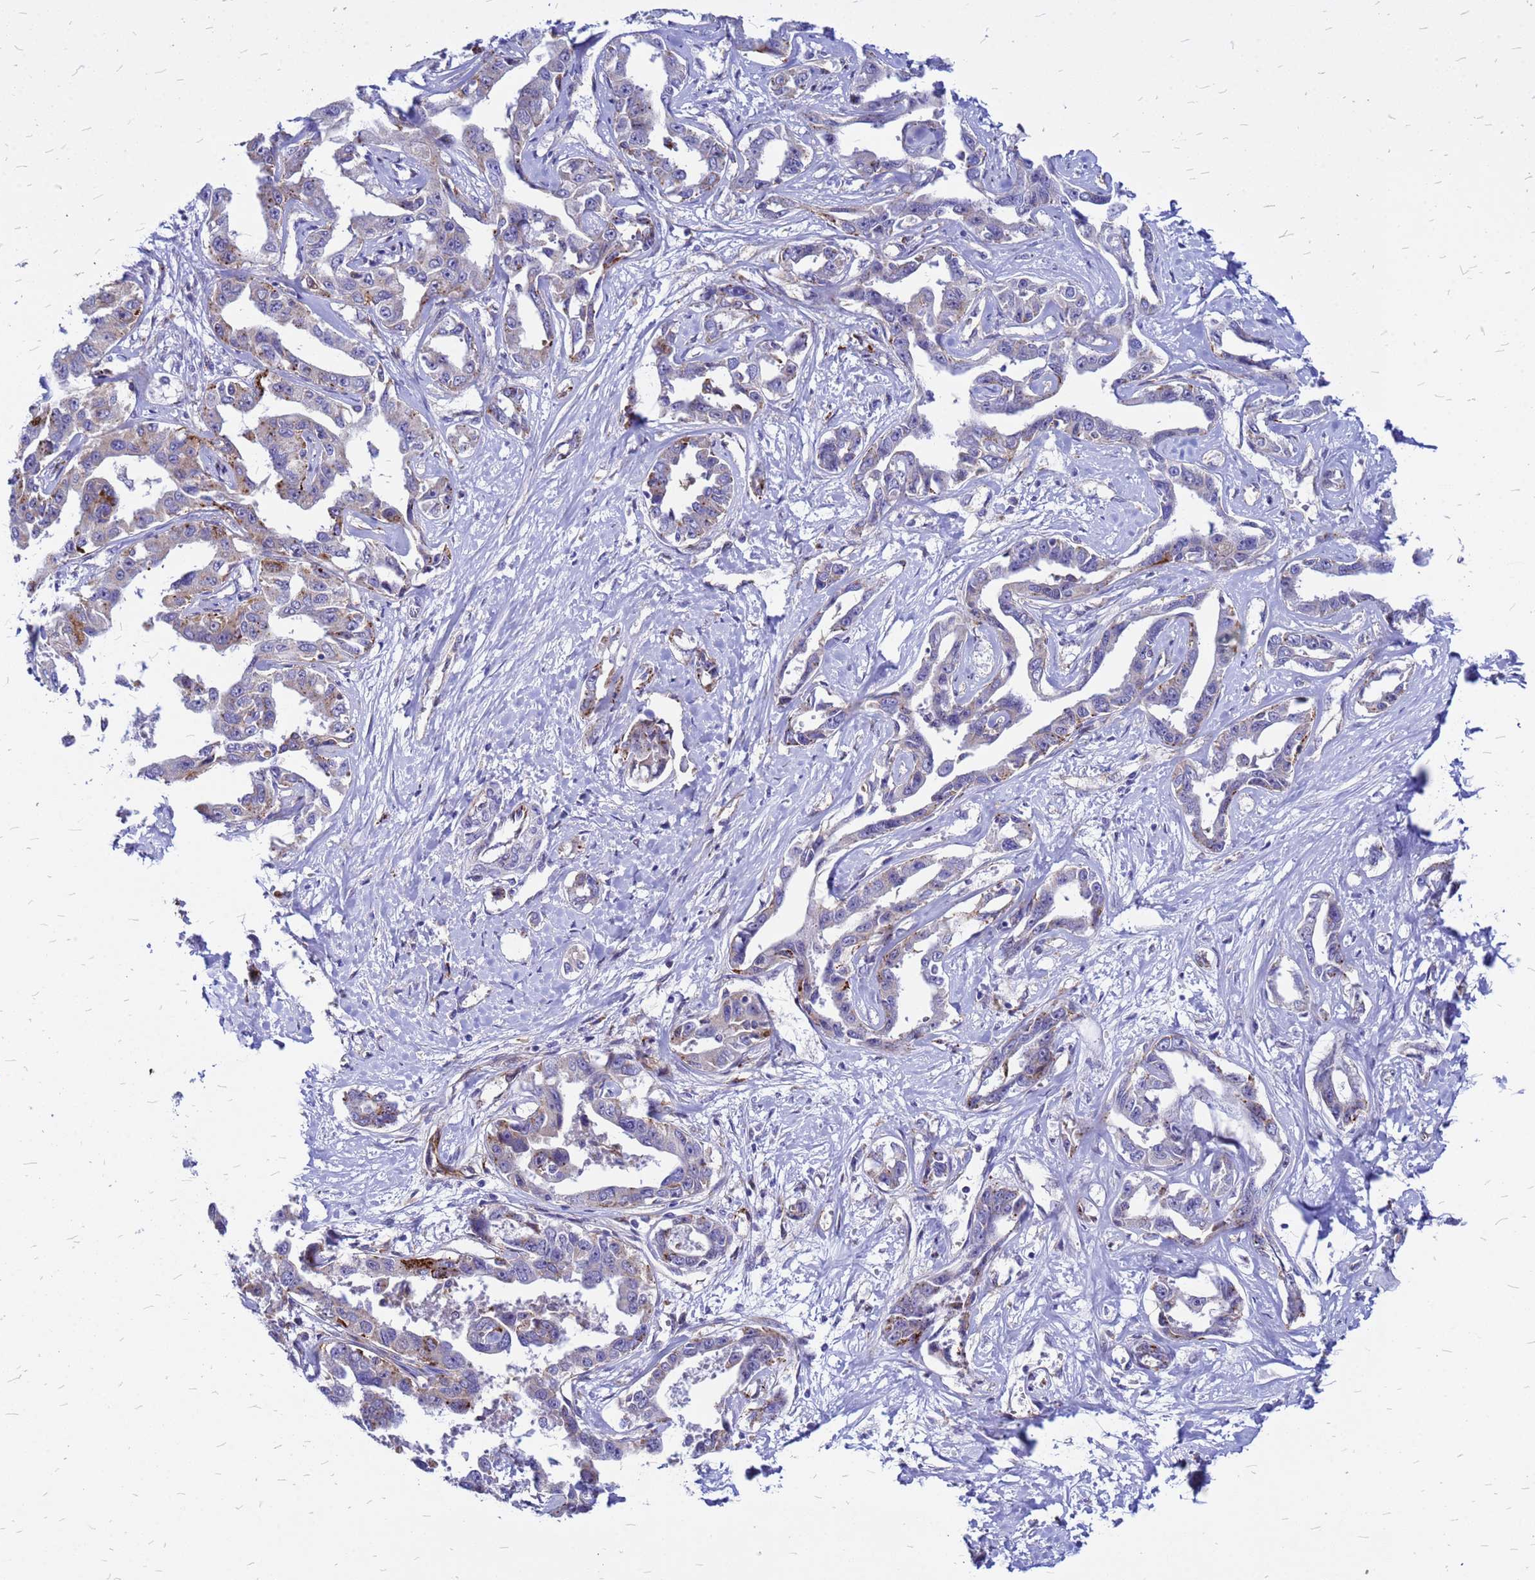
{"staining": {"intensity": "weak", "quantity": "<25%", "location": "cytoplasmic/membranous"}, "tissue": "liver cancer", "cell_type": "Tumor cells", "image_type": "cancer", "snomed": [{"axis": "morphology", "description": "Cholangiocarcinoma"}, {"axis": "topography", "description": "Liver"}], "caption": "This is a photomicrograph of immunohistochemistry (IHC) staining of liver cancer (cholangiocarcinoma), which shows no expression in tumor cells. The staining was performed using DAB (3,3'-diaminobenzidine) to visualize the protein expression in brown, while the nuclei were stained in blue with hematoxylin (Magnification: 20x).", "gene": "NOSTRIN", "patient": {"sex": "male", "age": 59}}